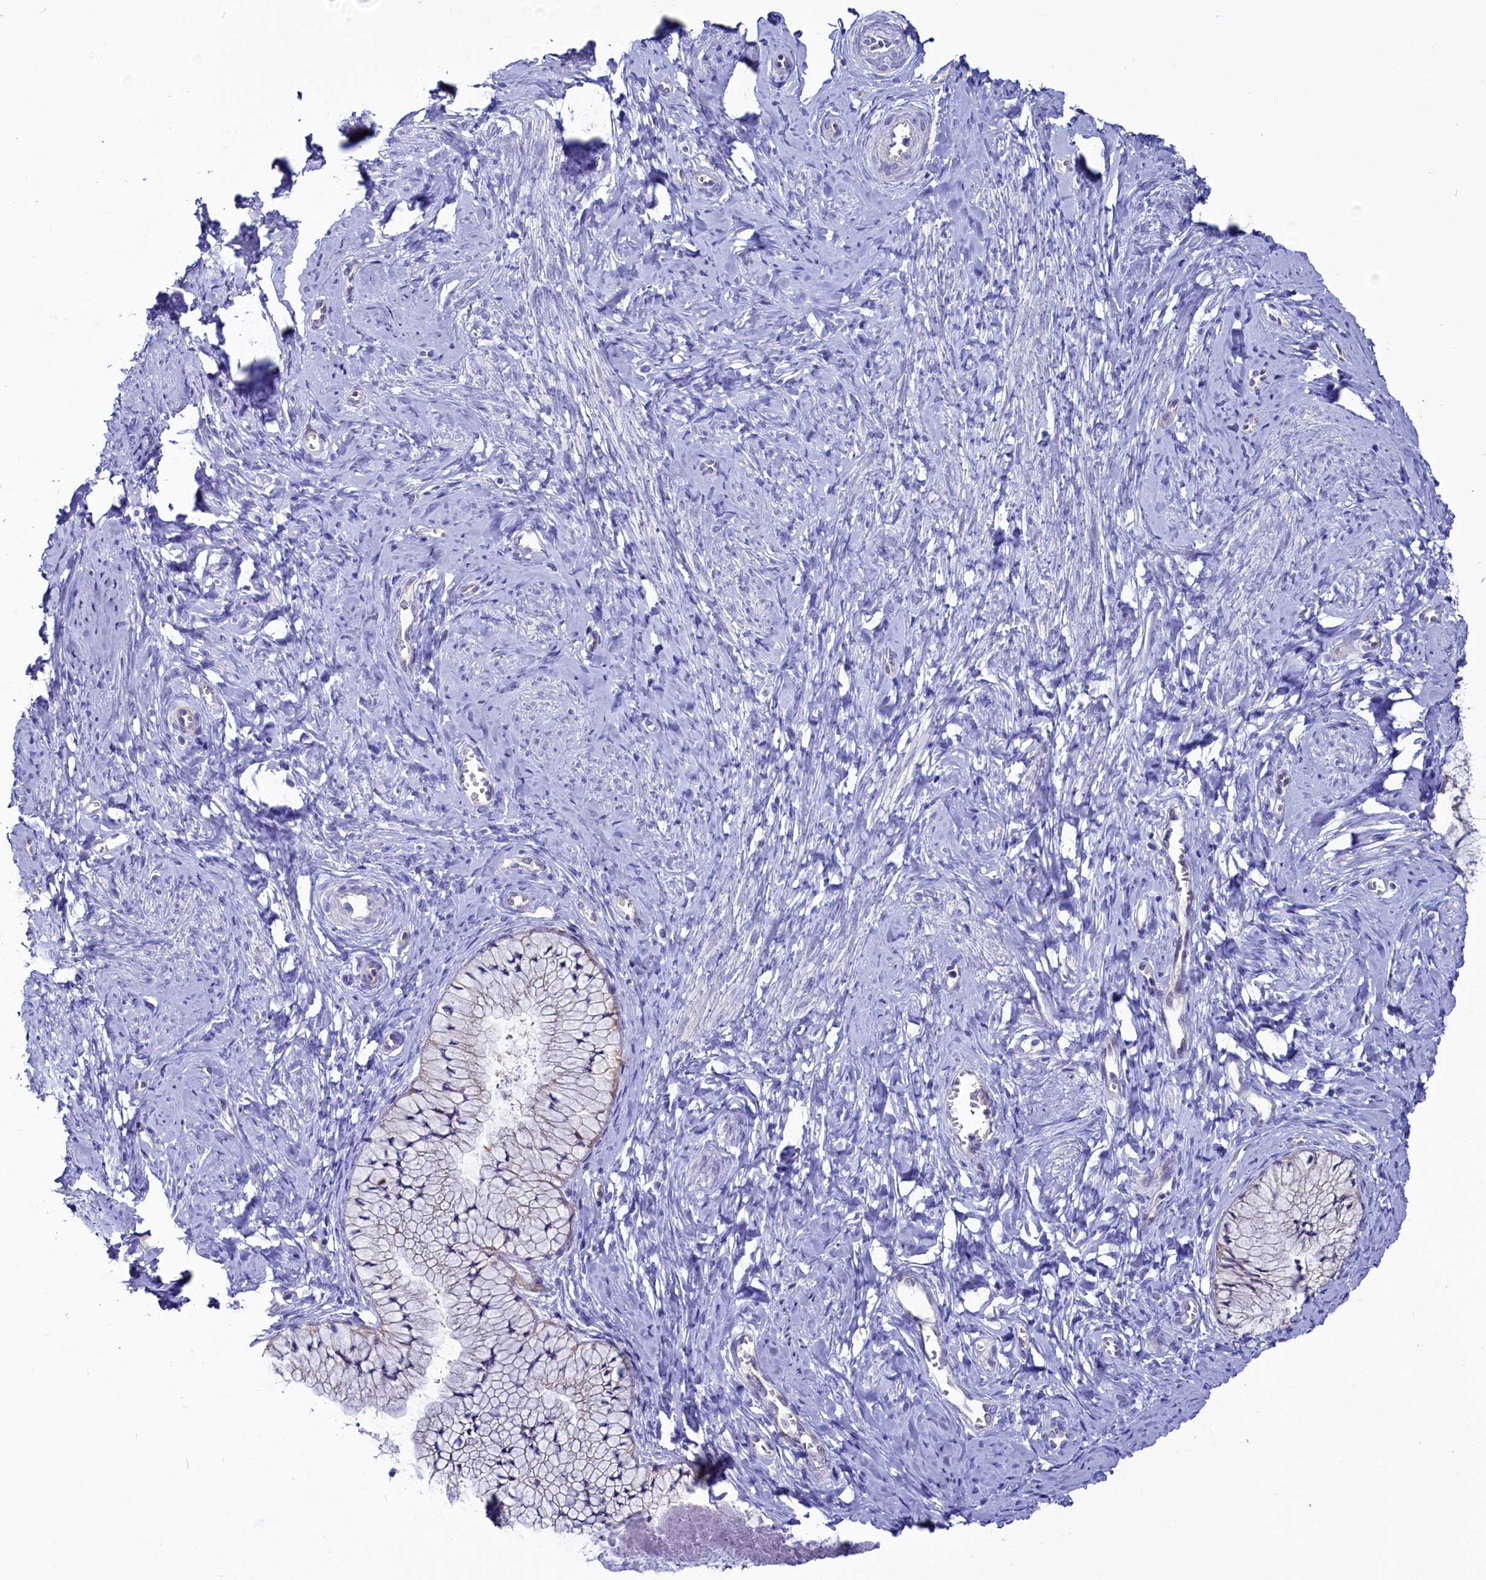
{"staining": {"intensity": "negative", "quantity": "none", "location": "none"}, "tissue": "cervix", "cell_type": "Glandular cells", "image_type": "normal", "snomed": [{"axis": "morphology", "description": "Normal tissue, NOS"}, {"axis": "topography", "description": "Cervix"}], "caption": "DAB (3,3'-diaminobenzidine) immunohistochemical staining of benign cervix reveals no significant positivity in glandular cells.", "gene": "CIAPIN1", "patient": {"sex": "female", "age": 42}}